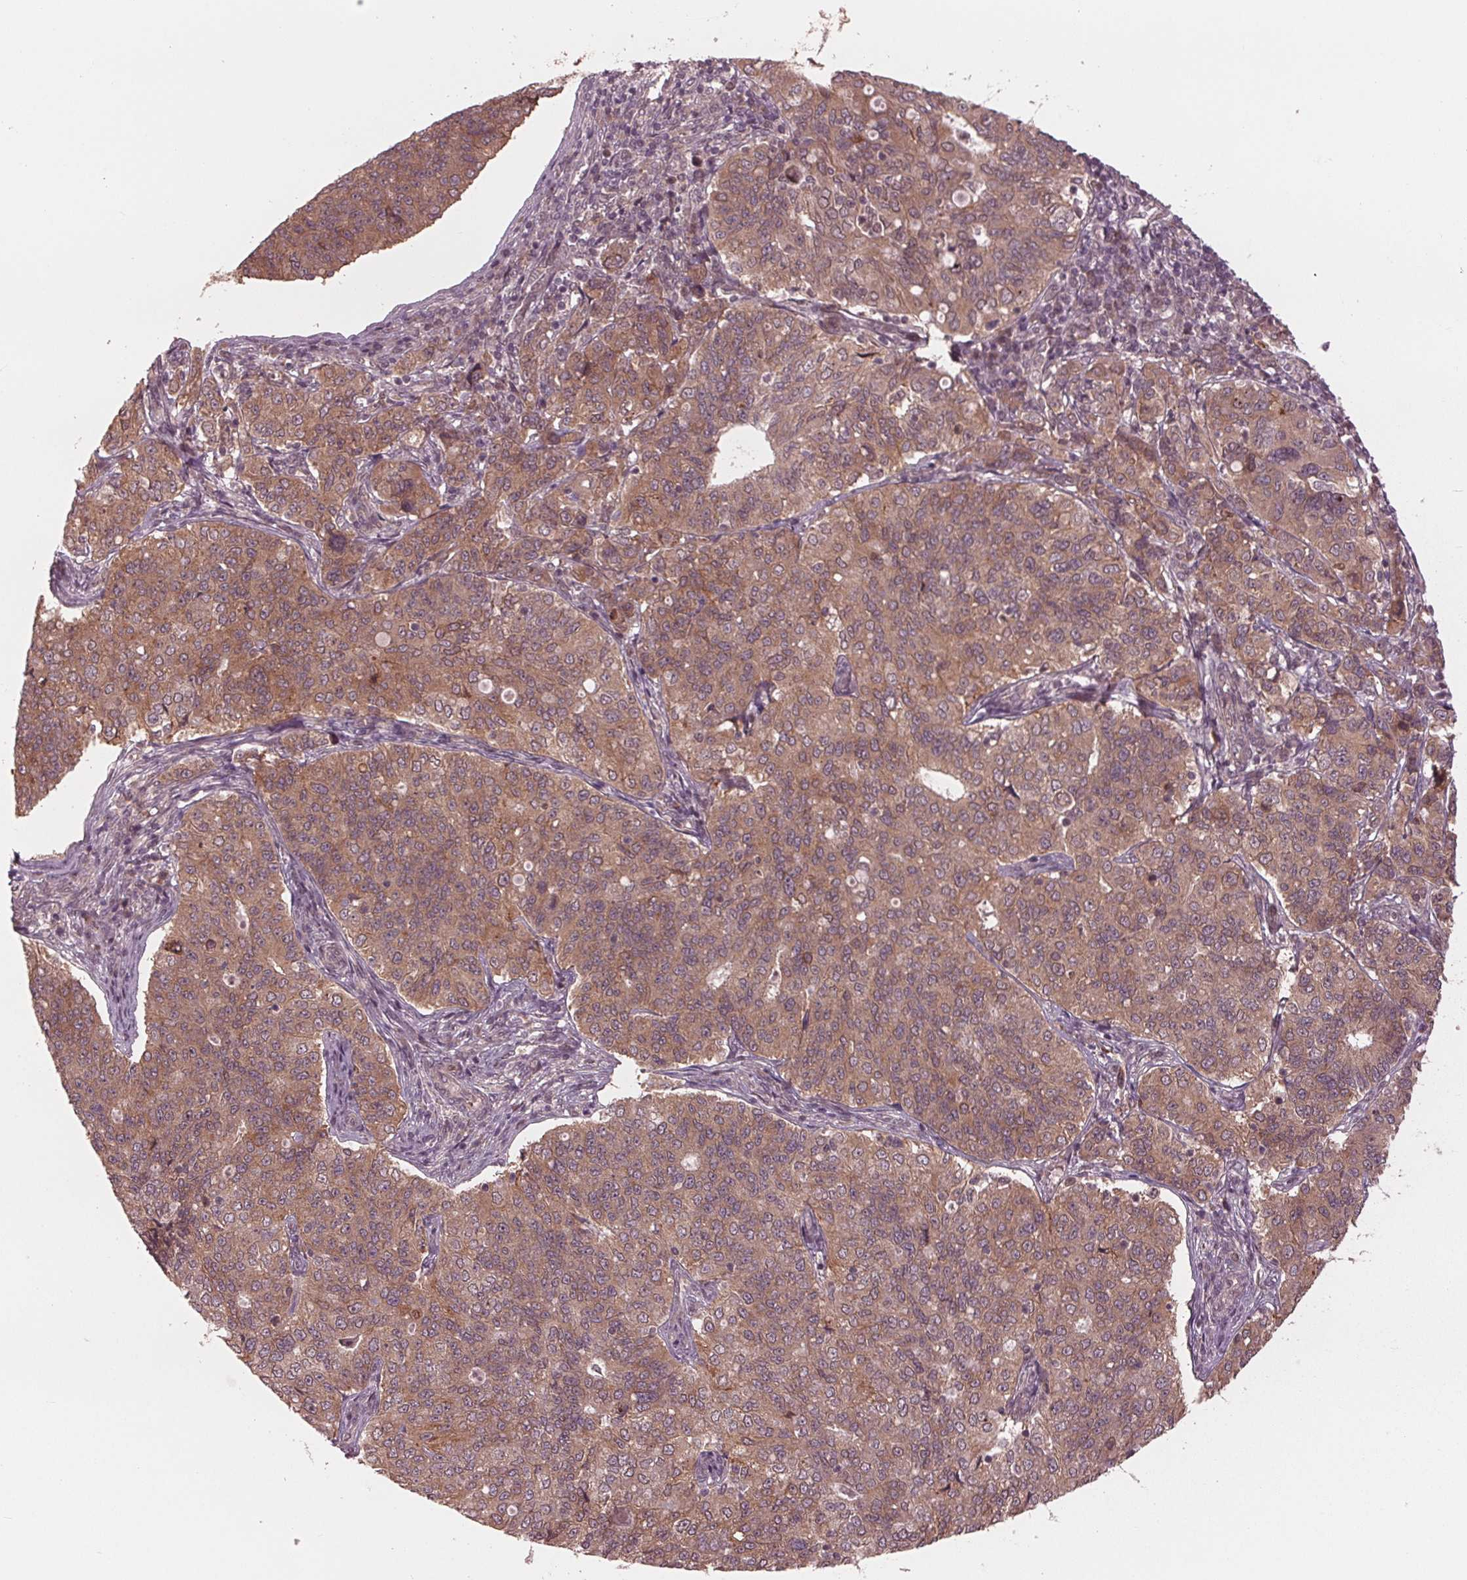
{"staining": {"intensity": "moderate", "quantity": ">75%", "location": "cytoplasmic/membranous"}, "tissue": "endometrial cancer", "cell_type": "Tumor cells", "image_type": "cancer", "snomed": [{"axis": "morphology", "description": "Adenocarcinoma, NOS"}, {"axis": "topography", "description": "Endometrium"}], "caption": "Endometrial cancer stained with IHC demonstrates moderate cytoplasmic/membranous staining in about >75% of tumor cells. Using DAB (brown) and hematoxylin (blue) stains, captured at high magnification using brightfield microscopy.", "gene": "ZNF471", "patient": {"sex": "female", "age": 43}}